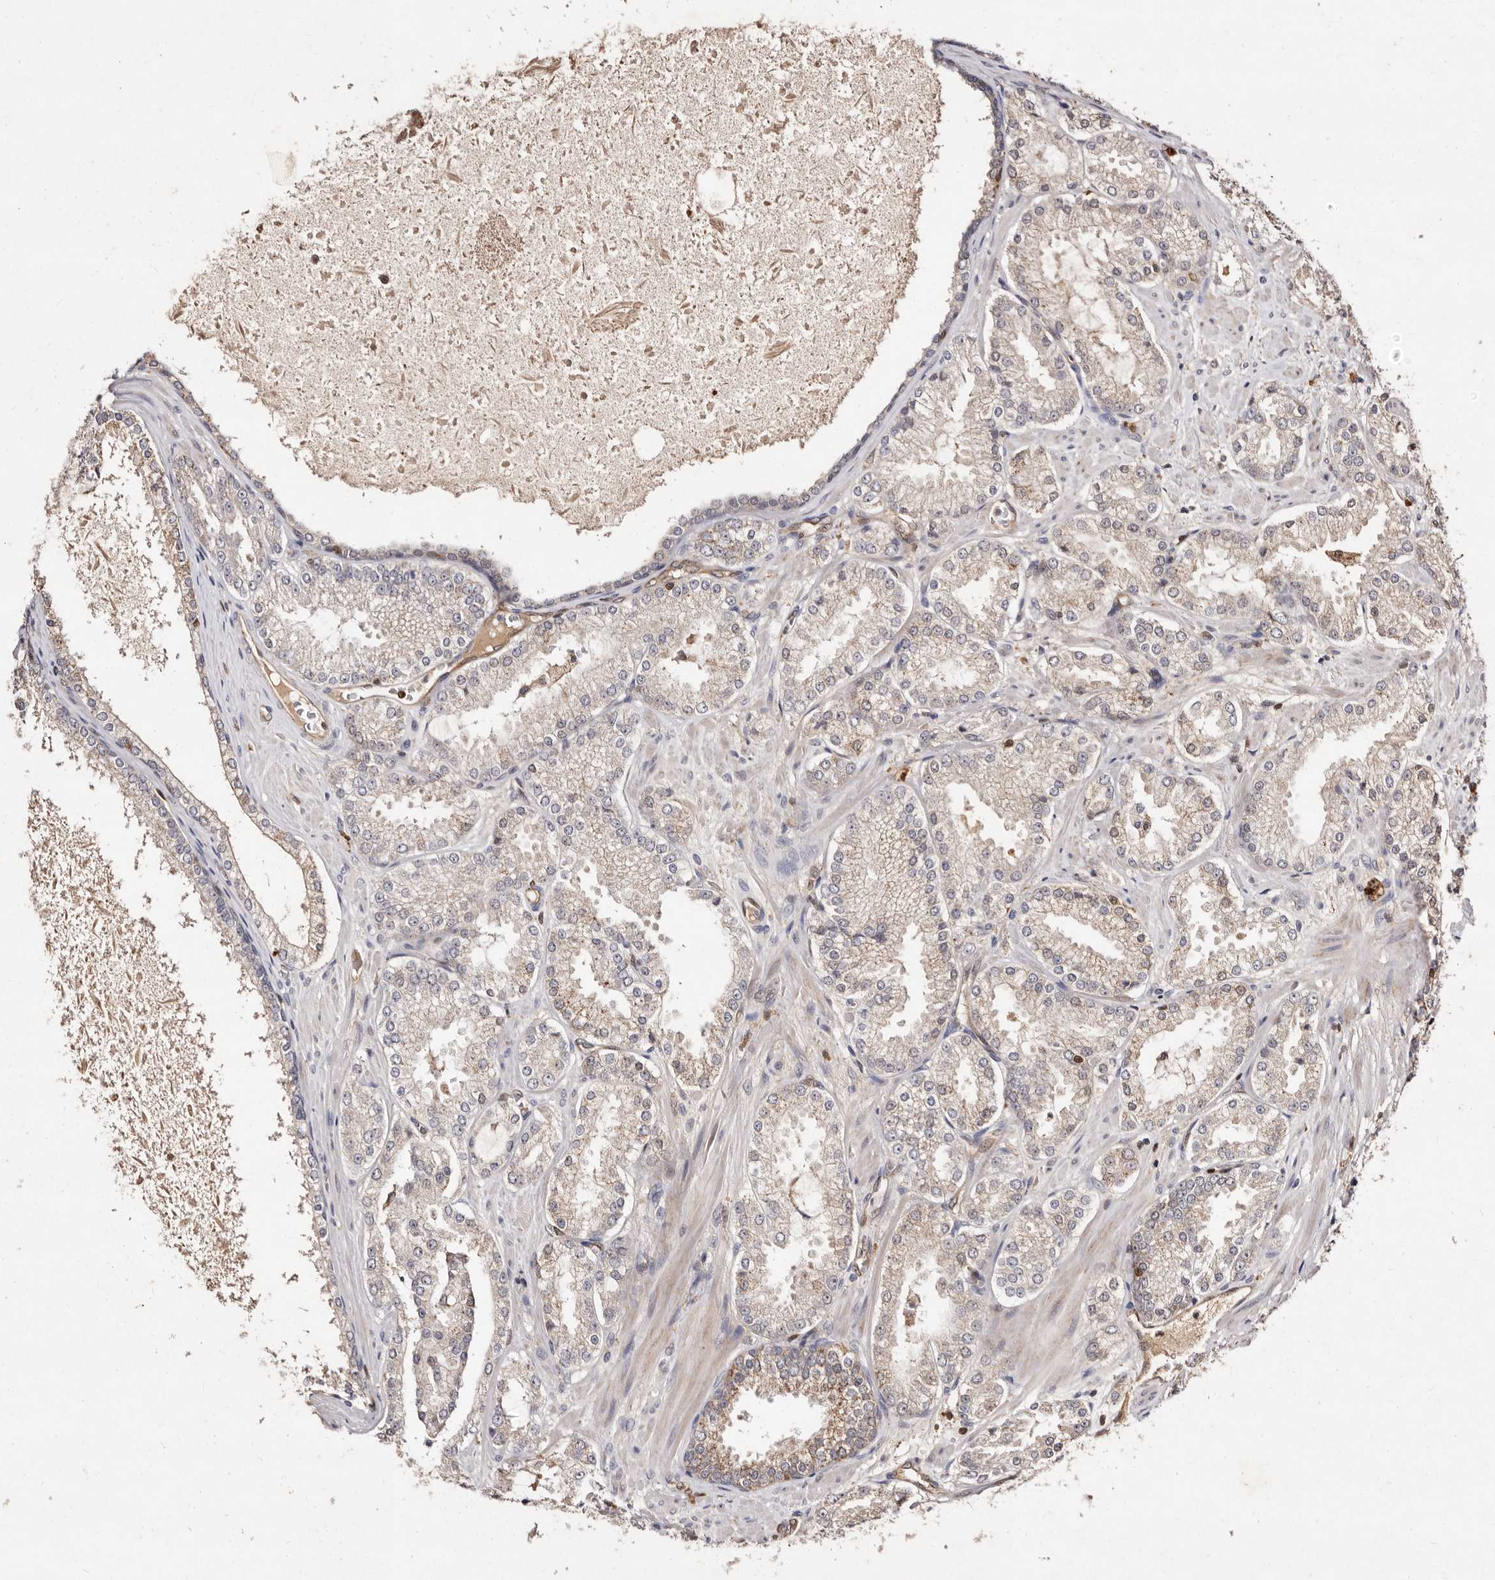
{"staining": {"intensity": "weak", "quantity": "25%-75%", "location": "cytoplasmic/membranous"}, "tissue": "prostate cancer", "cell_type": "Tumor cells", "image_type": "cancer", "snomed": [{"axis": "morphology", "description": "Adenocarcinoma, High grade"}, {"axis": "topography", "description": "Prostate"}], "caption": "Immunohistochemistry (DAB) staining of human high-grade adenocarcinoma (prostate) exhibits weak cytoplasmic/membranous protein positivity in about 25%-75% of tumor cells.", "gene": "GIMAP4", "patient": {"sex": "male", "age": 73}}